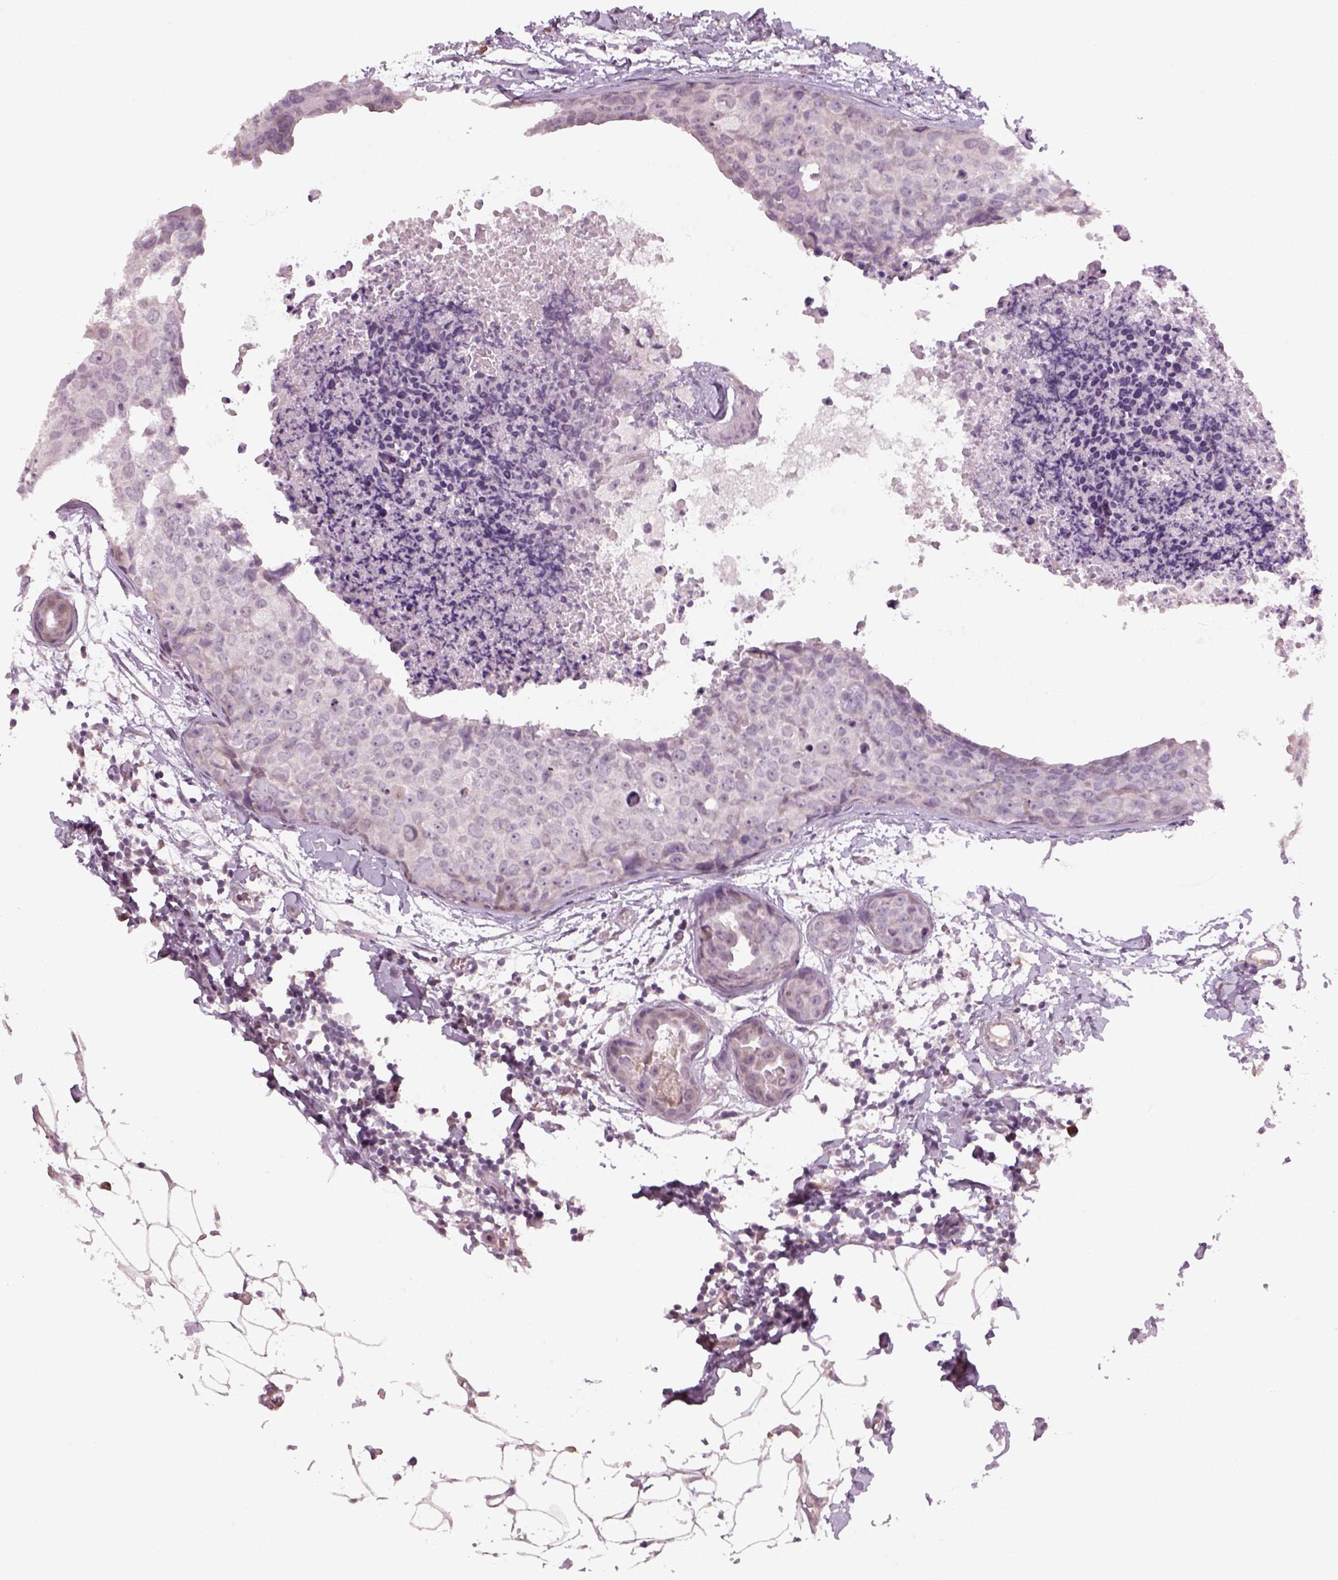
{"staining": {"intensity": "negative", "quantity": "none", "location": "none"}, "tissue": "breast cancer", "cell_type": "Tumor cells", "image_type": "cancer", "snomed": [{"axis": "morphology", "description": "Duct carcinoma"}, {"axis": "topography", "description": "Breast"}], "caption": "High power microscopy micrograph of an immunohistochemistry (IHC) image of infiltrating ductal carcinoma (breast), revealing no significant positivity in tumor cells.", "gene": "PENK", "patient": {"sex": "female", "age": 38}}